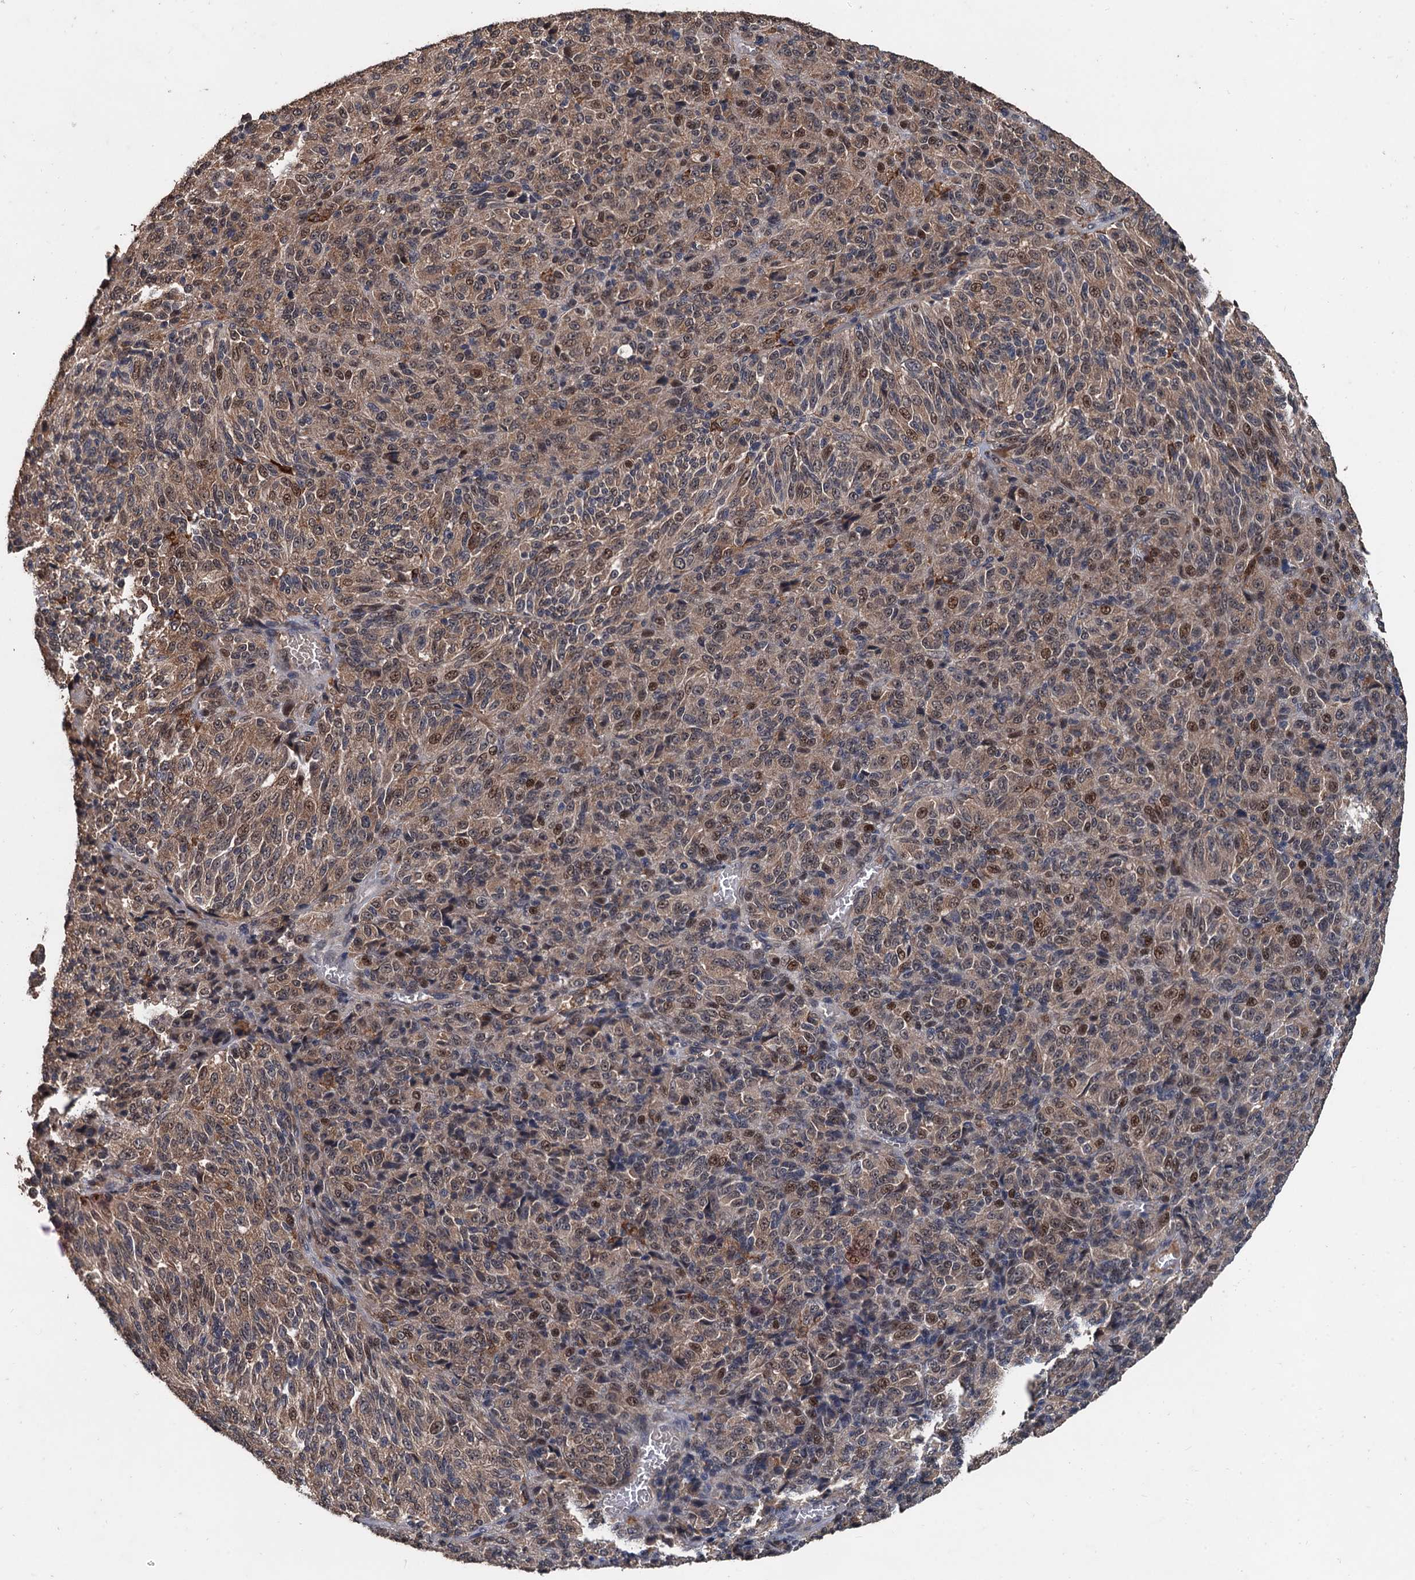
{"staining": {"intensity": "moderate", "quantity": "25%-75%", "location": "cytoplasmic/membranous,nuclear"}, "tissue": "melanoma", "cell_type": "Tumor cells", "image_type": "cancer", "snomed": [{"axis": "morphology", "description": "Malignant melanoma, Metastatic site"}, {"axis": "topography", "description": "Brain"}], "caption": "IHC of human malignant melanoma (metastatic site) shows medium levels of moderate cytoplasmic/membranous and nuclear positivity in about 25%-75% of tumor cells. (DAB = brown stain, brightfield microscopy at high magnification).", "gene": "ZNF438", "patient": {"sex": "female", "age": 56}}